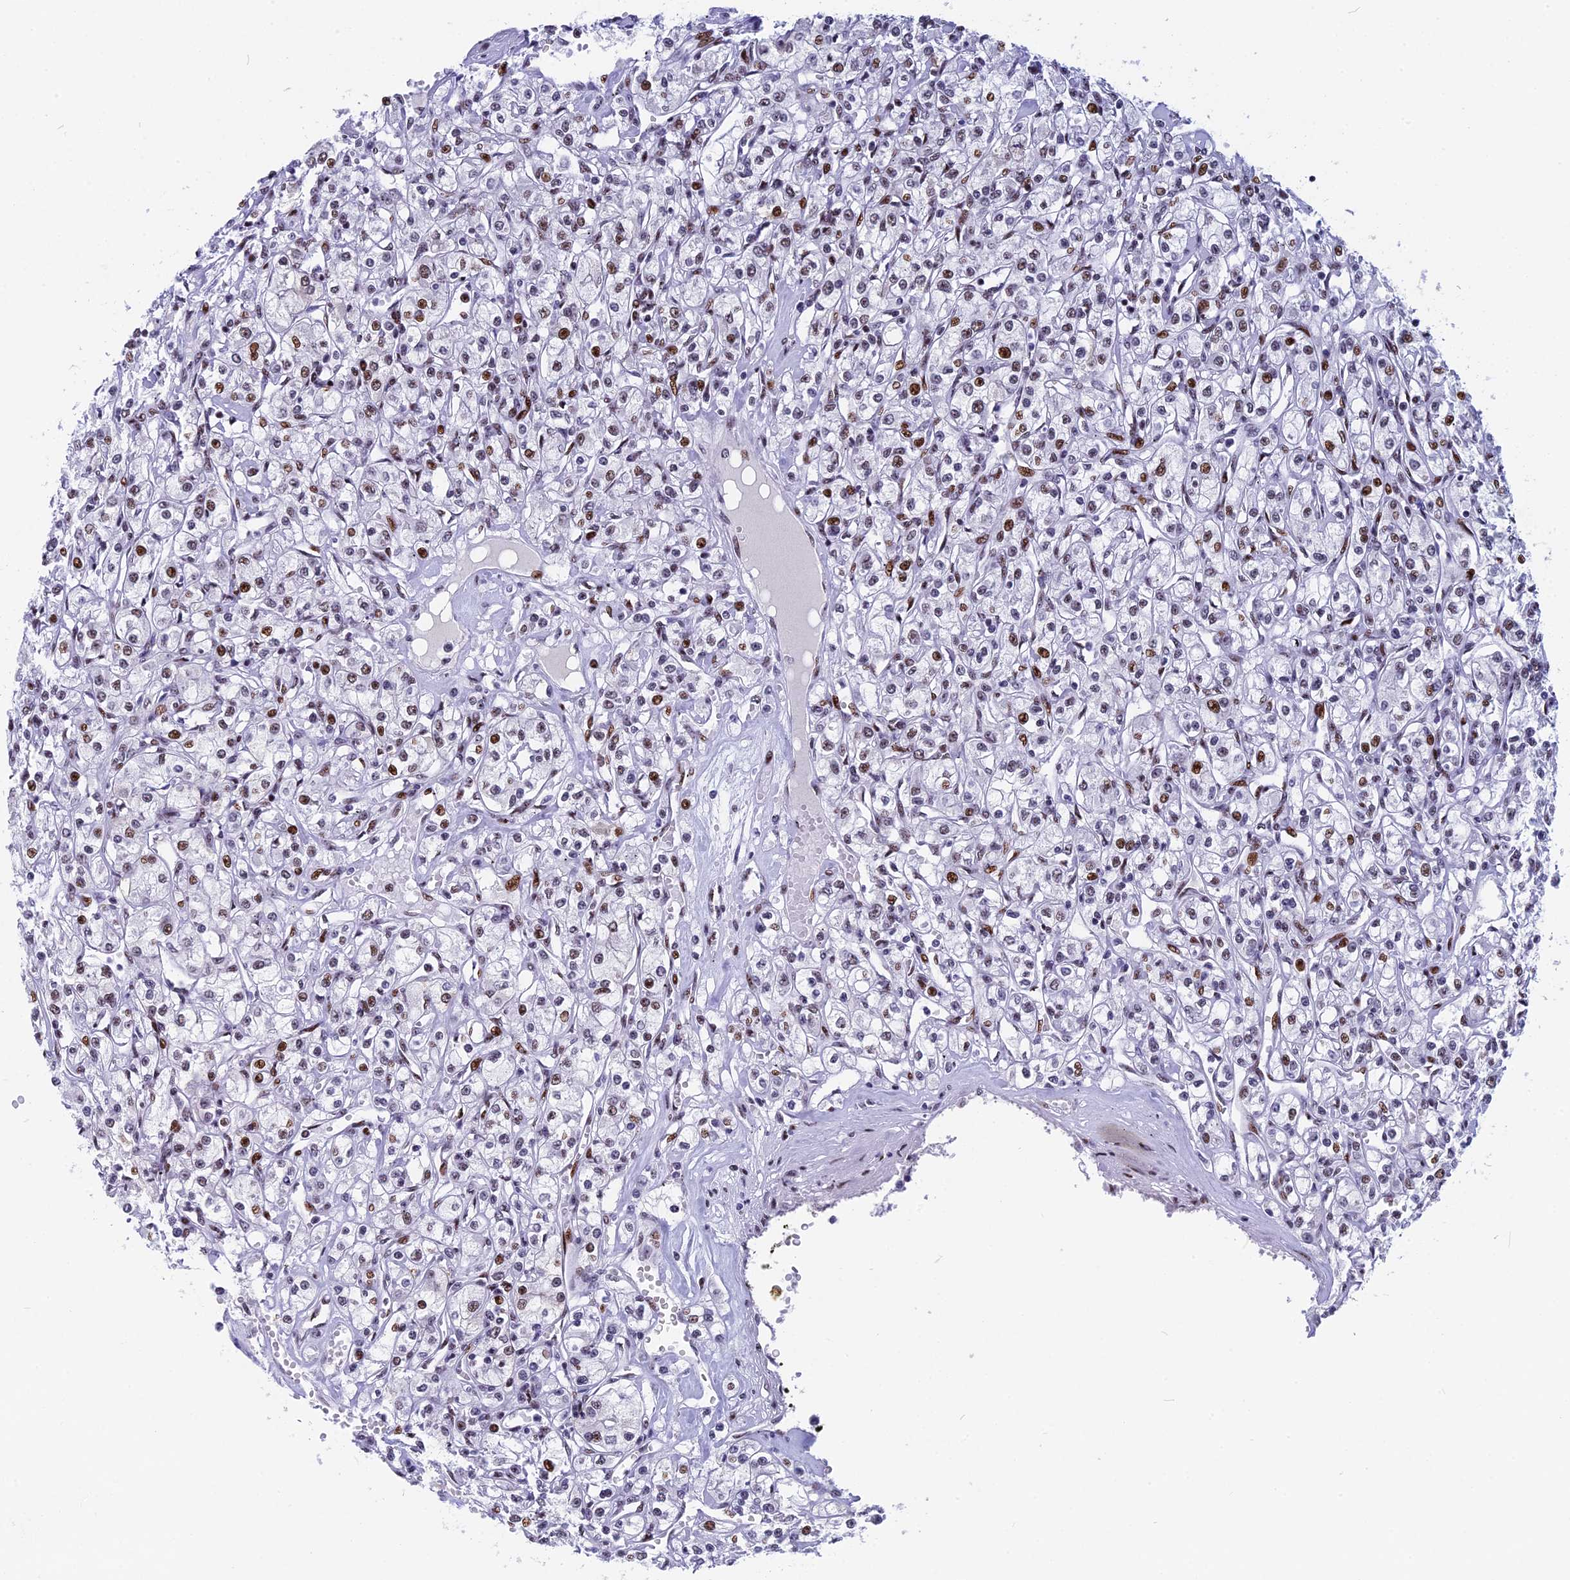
{"staining": {"intensity": "moderate", "quantity": "25%-75%", "location": "nuclear"}, "tissue": "renal cancer", "cell_type": "Tumor cells", "image_type": "cancer", "snomed": [{"axis": "morphology", "description": "Adenocarcinoma, NOS"}, {"axis": "topography", "description": "Kidney"}], "caption": "Immunohistochemistry (IHC) image of neoplastic tissue: renal cancer (adenocarcinoma) stained using immunohistochemistry displays medium levels of moderate protein expression localized specifically in the nuclear of tumor cells, appearing as a nuclear brown color.", "gene": "NSA2", "patient": {"sex": "female", "age": 59}}